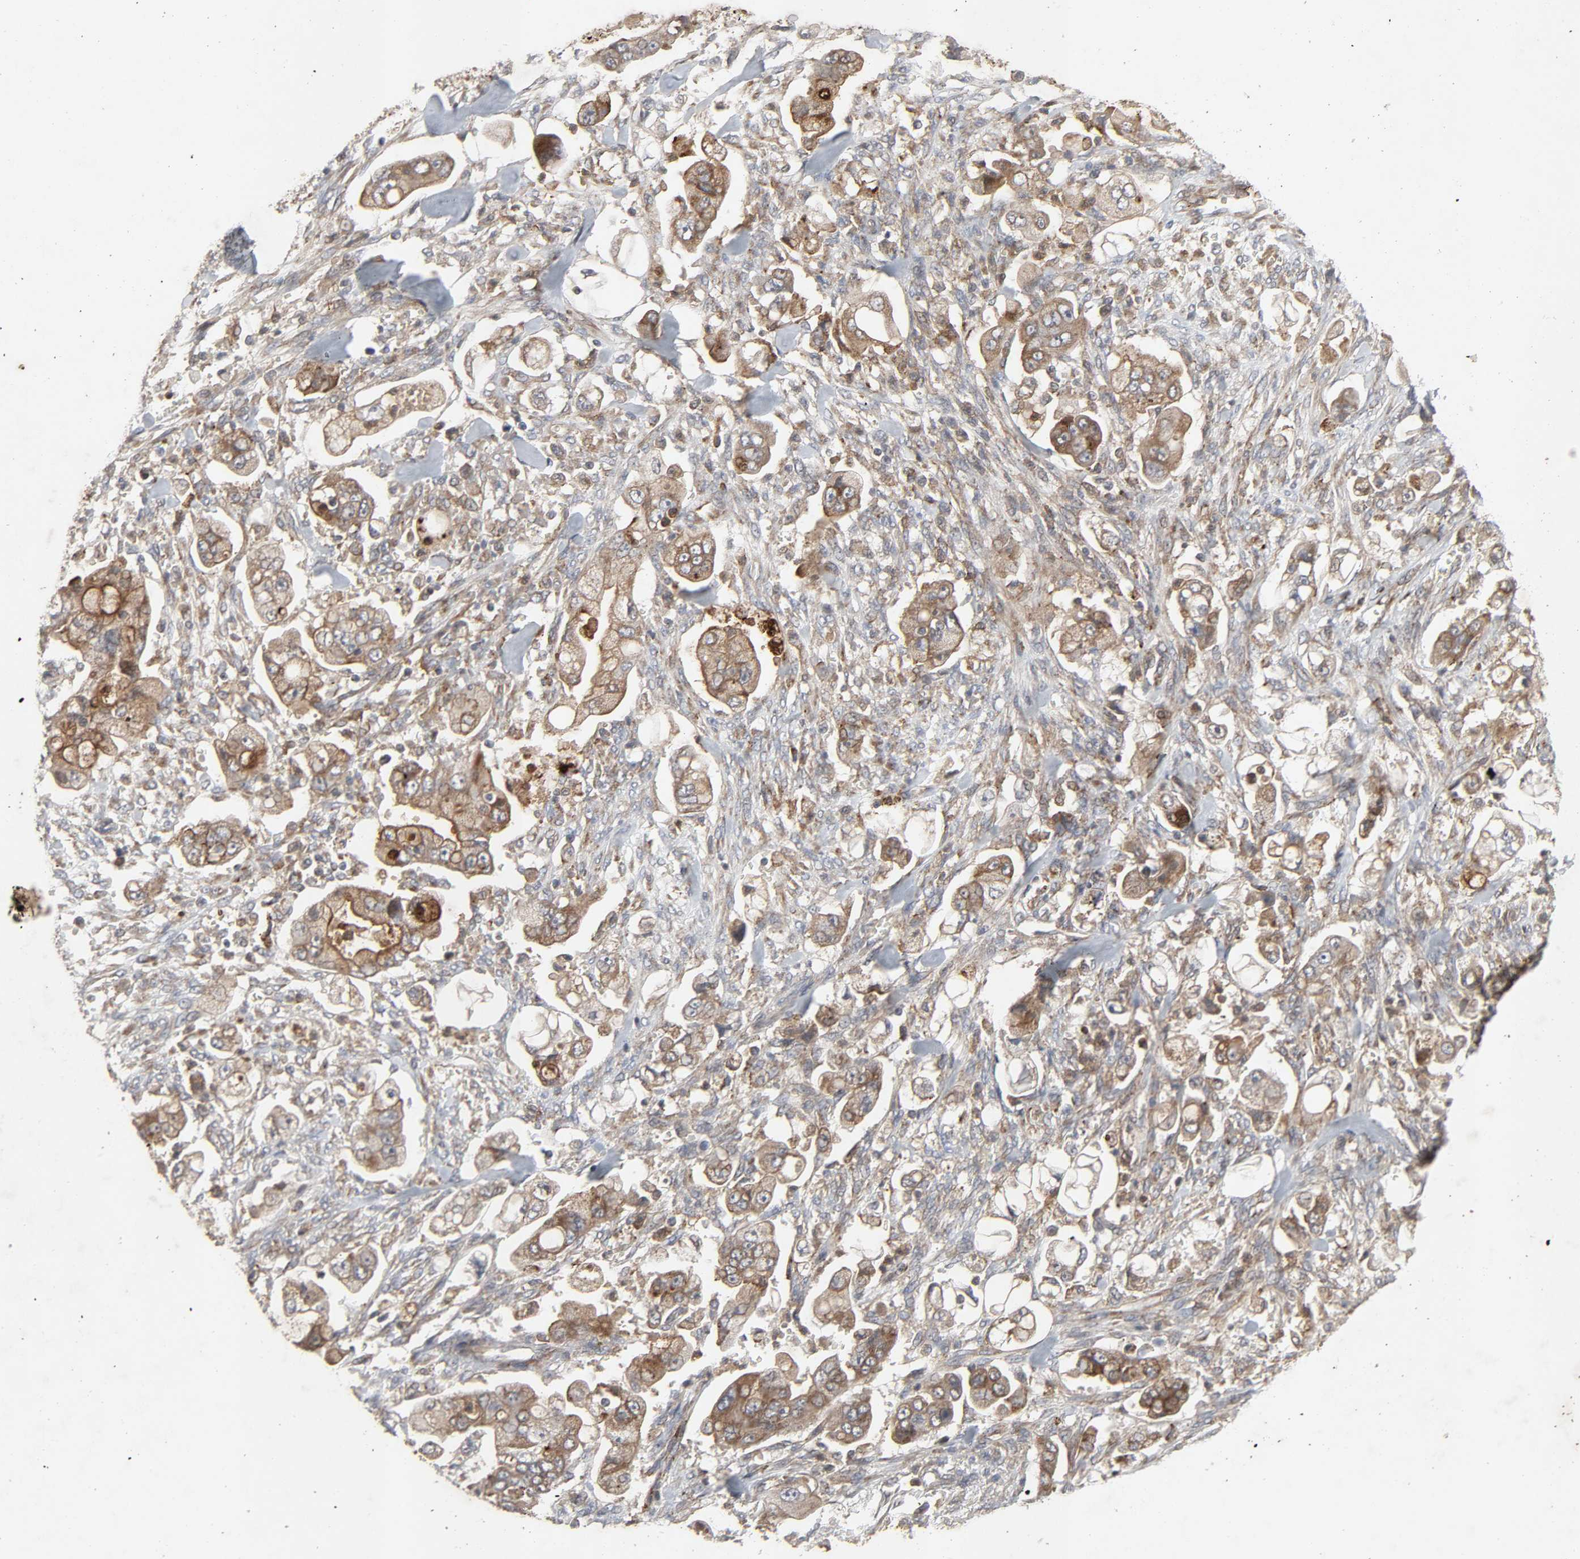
{"staining": {"intensity": "moderate", "quantity": ">75%", "location": "cytoplasmic/membranous"}, "tissue": "stomach cancer", "cell_type": "Tumor cells", "image_type": "cancer", "snomed": [{"axis": "morphology", "description": "Adenocarcinoma, NOS"}, {"axis": "topography", "description": "Stomach"}], "caption": "Stomach cancer was stained to show a protein in brown. There is medium levels of moderate cytoplasmic/membranous expression in approximately >75% of tumor cells. (DAB = brown stain, brightfield microscopy at high magnification).", "gene": "ADCY4", "patient": {"sex": "male", "age": 62}}